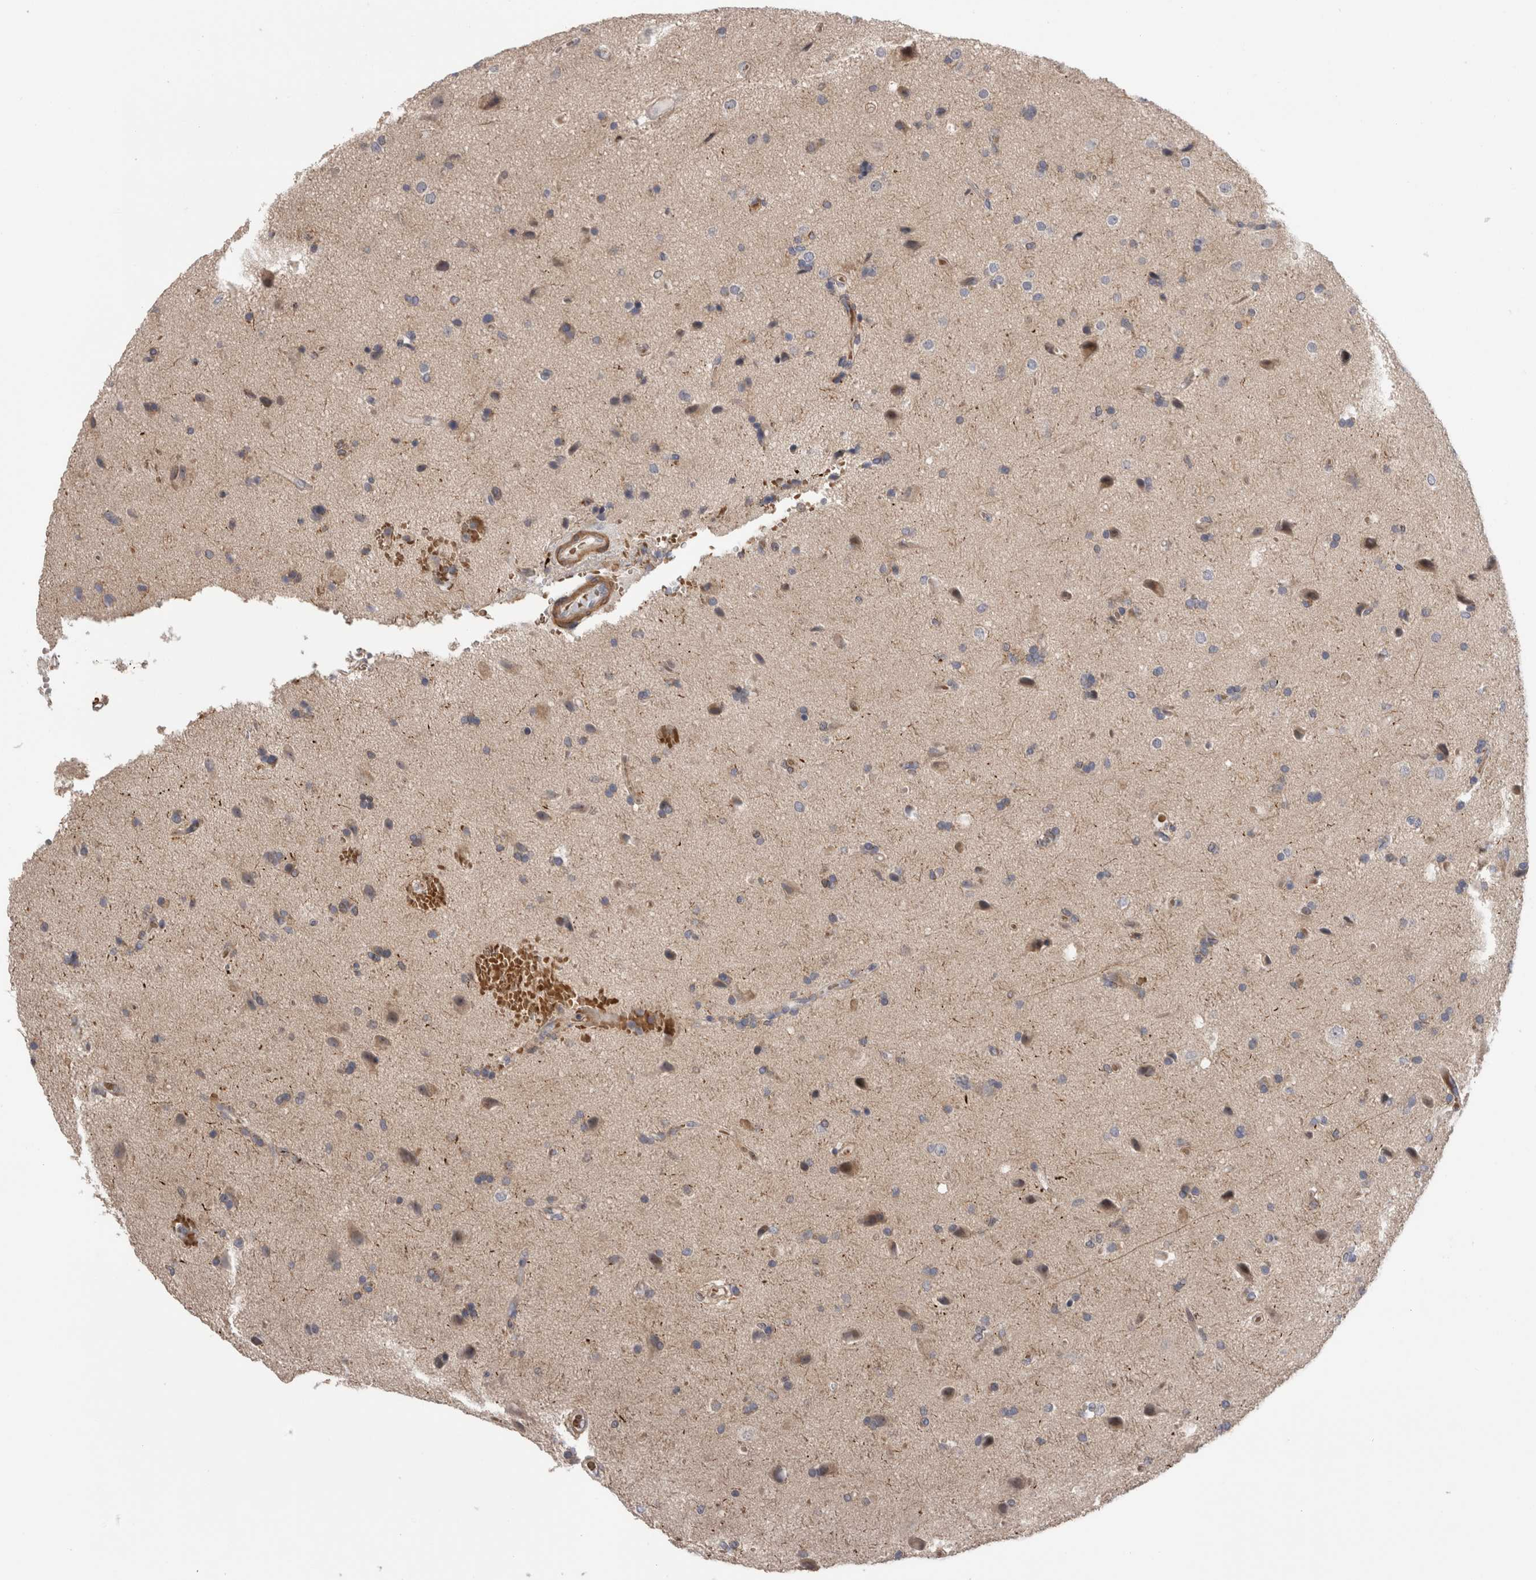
{"staining": {"intensity": "weak", "quantity": "<25%", "location": "cytoplasmic/membranous"}, "tissue": "glioma", "cell_type": "Tumor cells", "image_type": "cancer", "snomed": [{"axis": "morphology", "description": "Glioma, malignant, High grade"}, {"axis": "topography", "description": "Brain"}], "caption": "There is no significant expression in tumor cells of malignant glioma (high-grade).", "gene": "DARS2", "patient": {"sex": "male", "age": 72}}